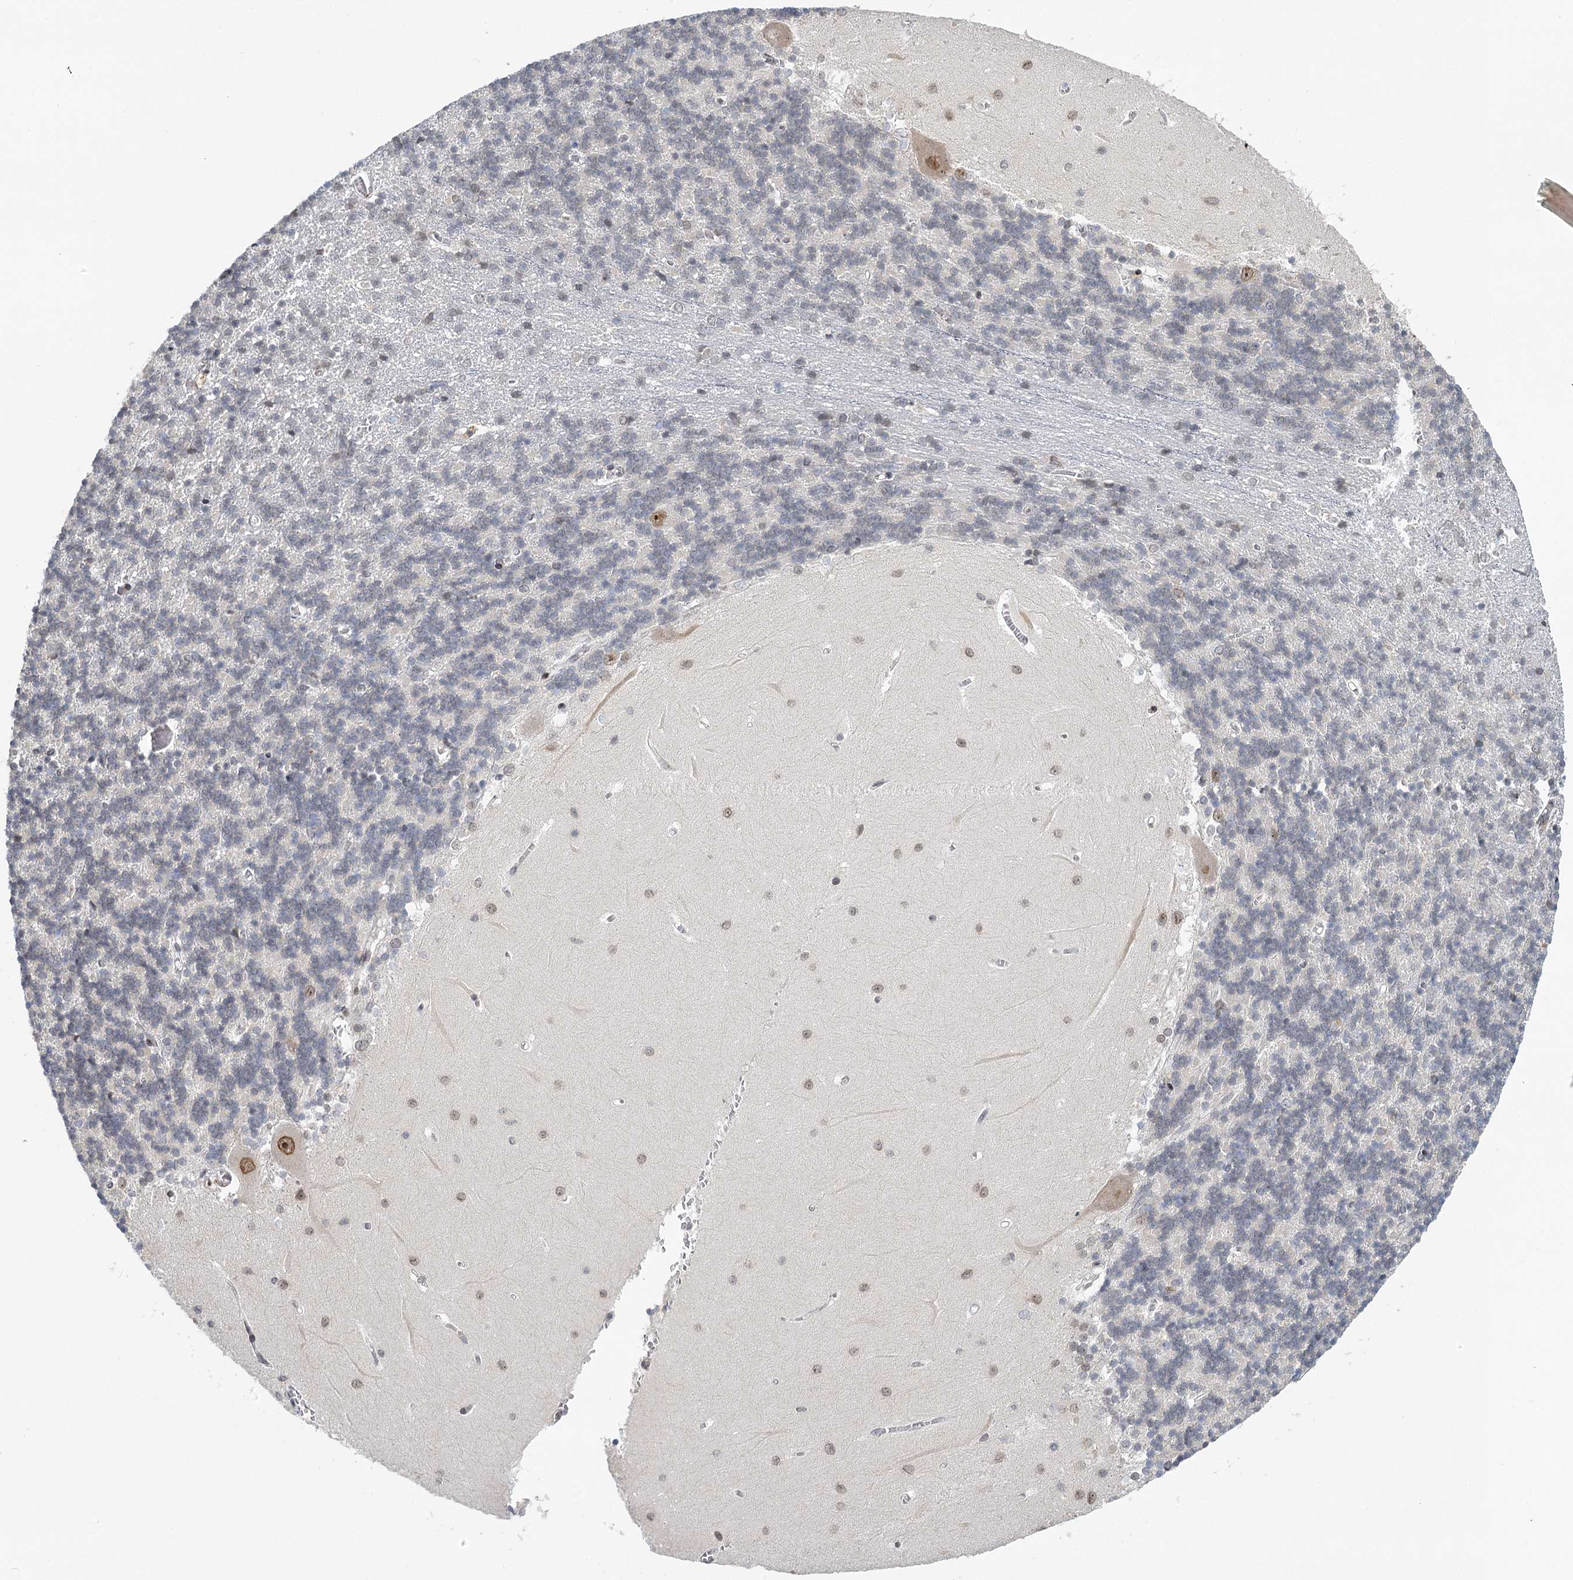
{"staining": {"intensity": "moderate", "quantity": "<25%", "location": "nuclear"}, "tissue": "cerebellum", "cell_type": "Cells in granular layer", "image_type": "normal", "snomed": [{"axis": "morphology", "description": "Normal tissue, NOS"}, {"axis": "topography", "description": "Cerebellum"}], "caption": "Immunohistochemistry (IHC) of normal cerebellum shows low levels of moderate nuclear positivity in about <25% of cells in granular layer.", "gene": "TREX1", "patient": {"sex": "male", "age": 37}}